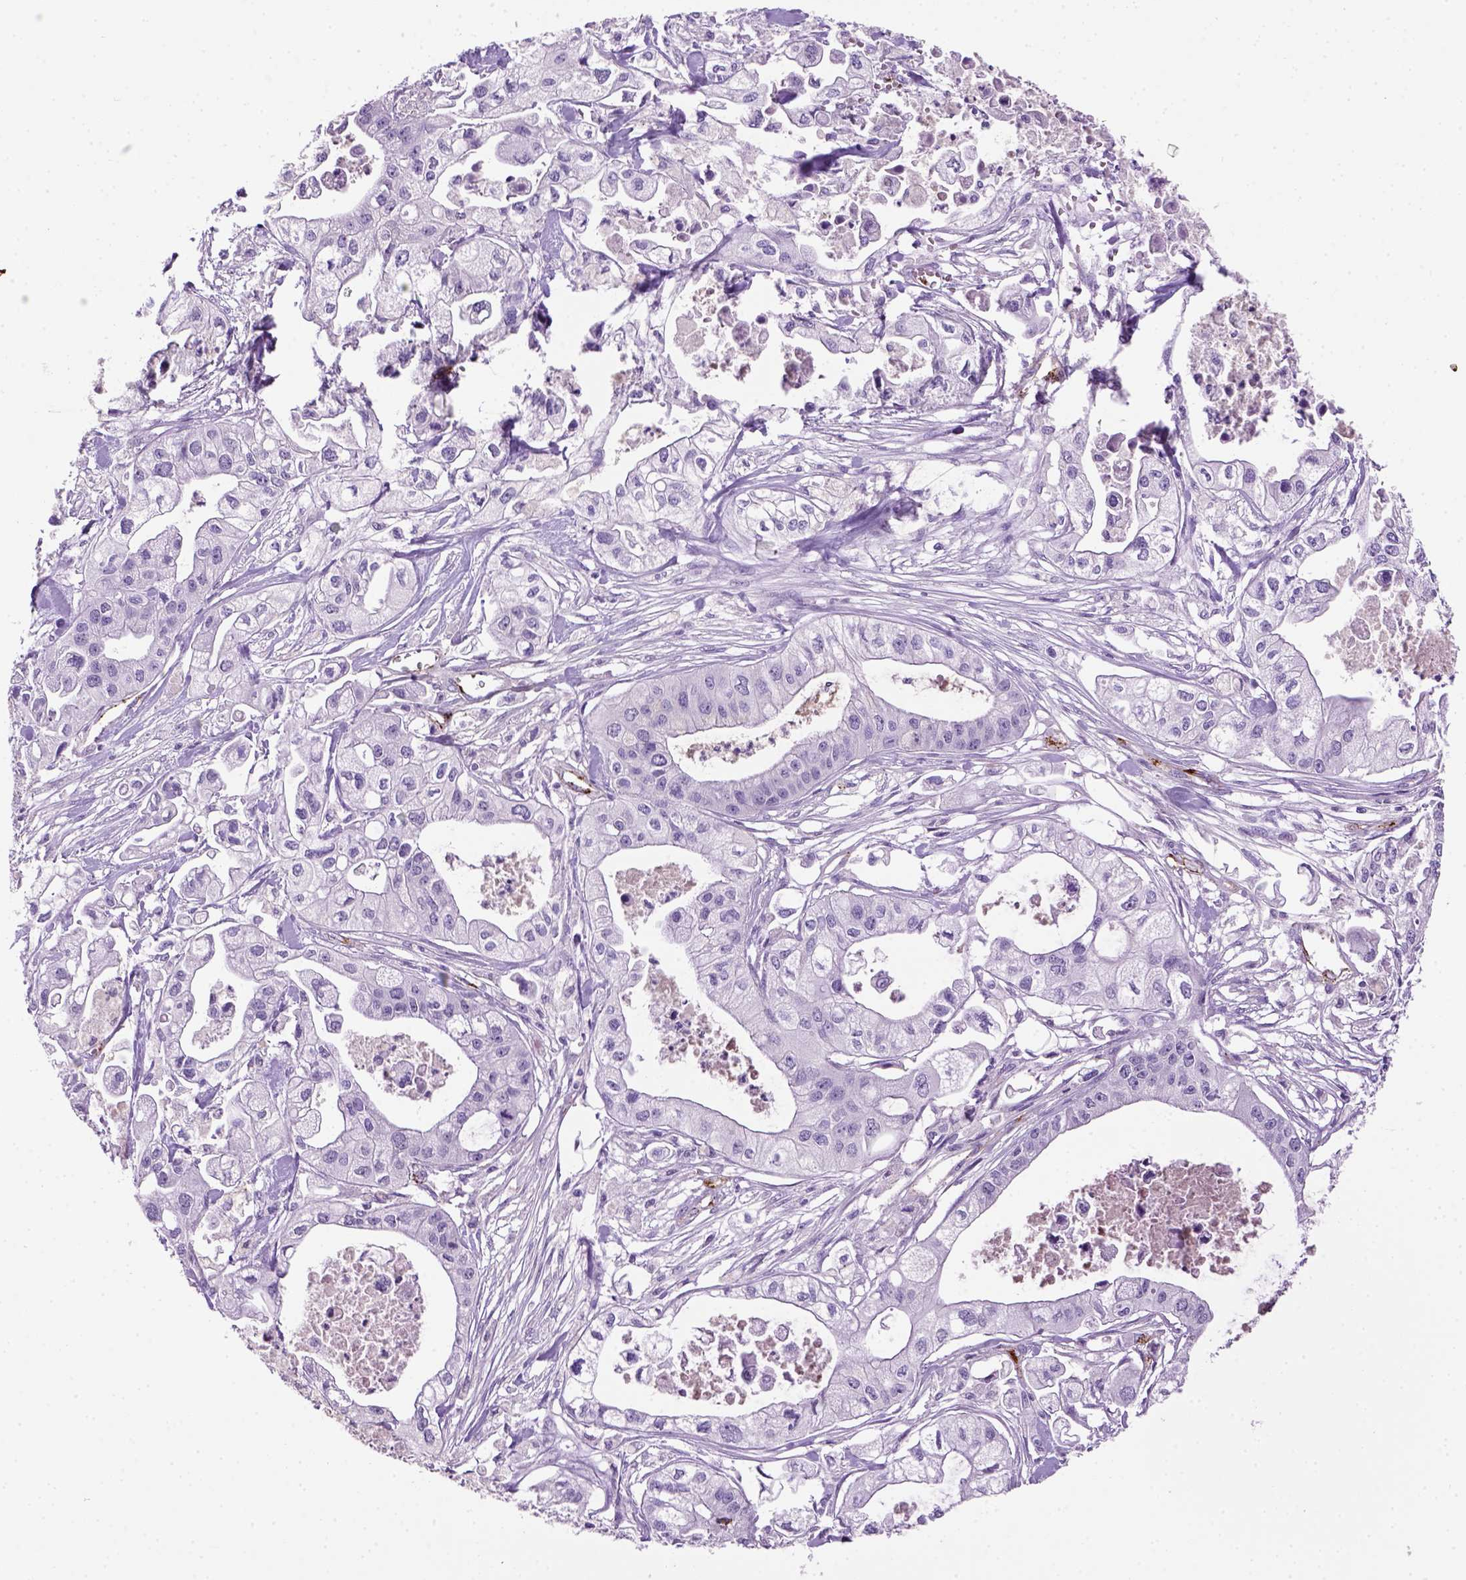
{"staining": {"intensity": "negative", "quantity": "none", "location": "none"}, "tissue": "pancreatic cancer", "cell_type": "Tumor cells", "image_type": "cancer", "snomed": [{"axis": "morphology", "description": "Adenocarcinoma, NOS"}, {"axis": "topography", "description": "Pancreas"}], "caption": "Immunohistochemistry (IHC) micrograph of human pancreatic adenocarcinoma stained for a protein (brown), which exhibits no positivity in tumor cells.", "gene": "VWF", "patient": {"sex": "male", "age": 70}}